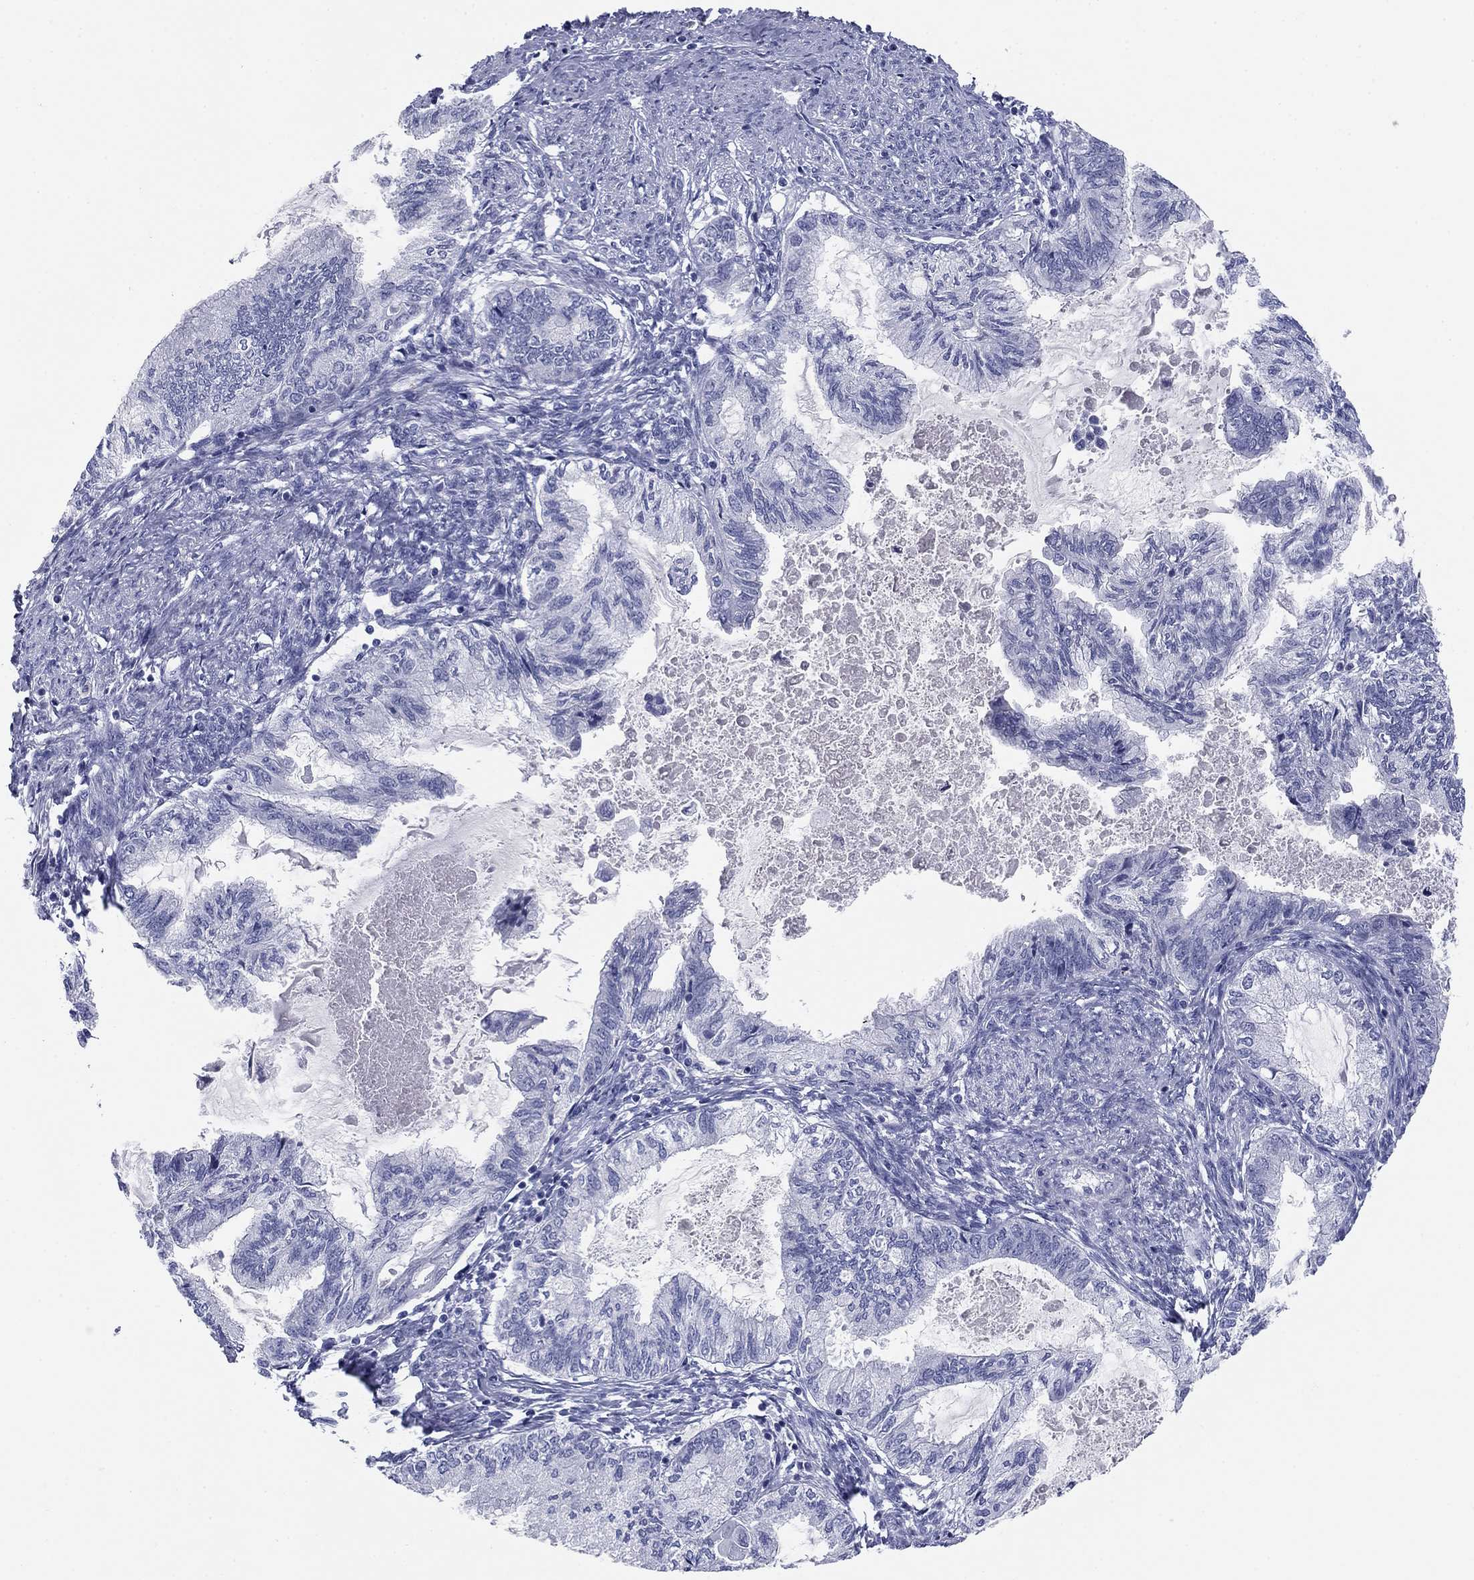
{"staining": {"intensity": "negative", "quantity": "none", "location": "none"}, "tissue": "endometrial cancer", "cell_type": "Tumor cells", "image_type": "cancer", "snomed": [{"axis": "morphology", "description": "Adenocarcinoma, NOS"}, {"axis": "topography", "description": "Endometrium"}], "caption": "High power microscopy photomicrograph of an immunohistochemistry (IHC) micrograph of endometrial adenocarcinoma, revealing no significant positivity in tumor cells.", "gene": "KCNH1", "patient": {"sex": "female", "age": 86}}